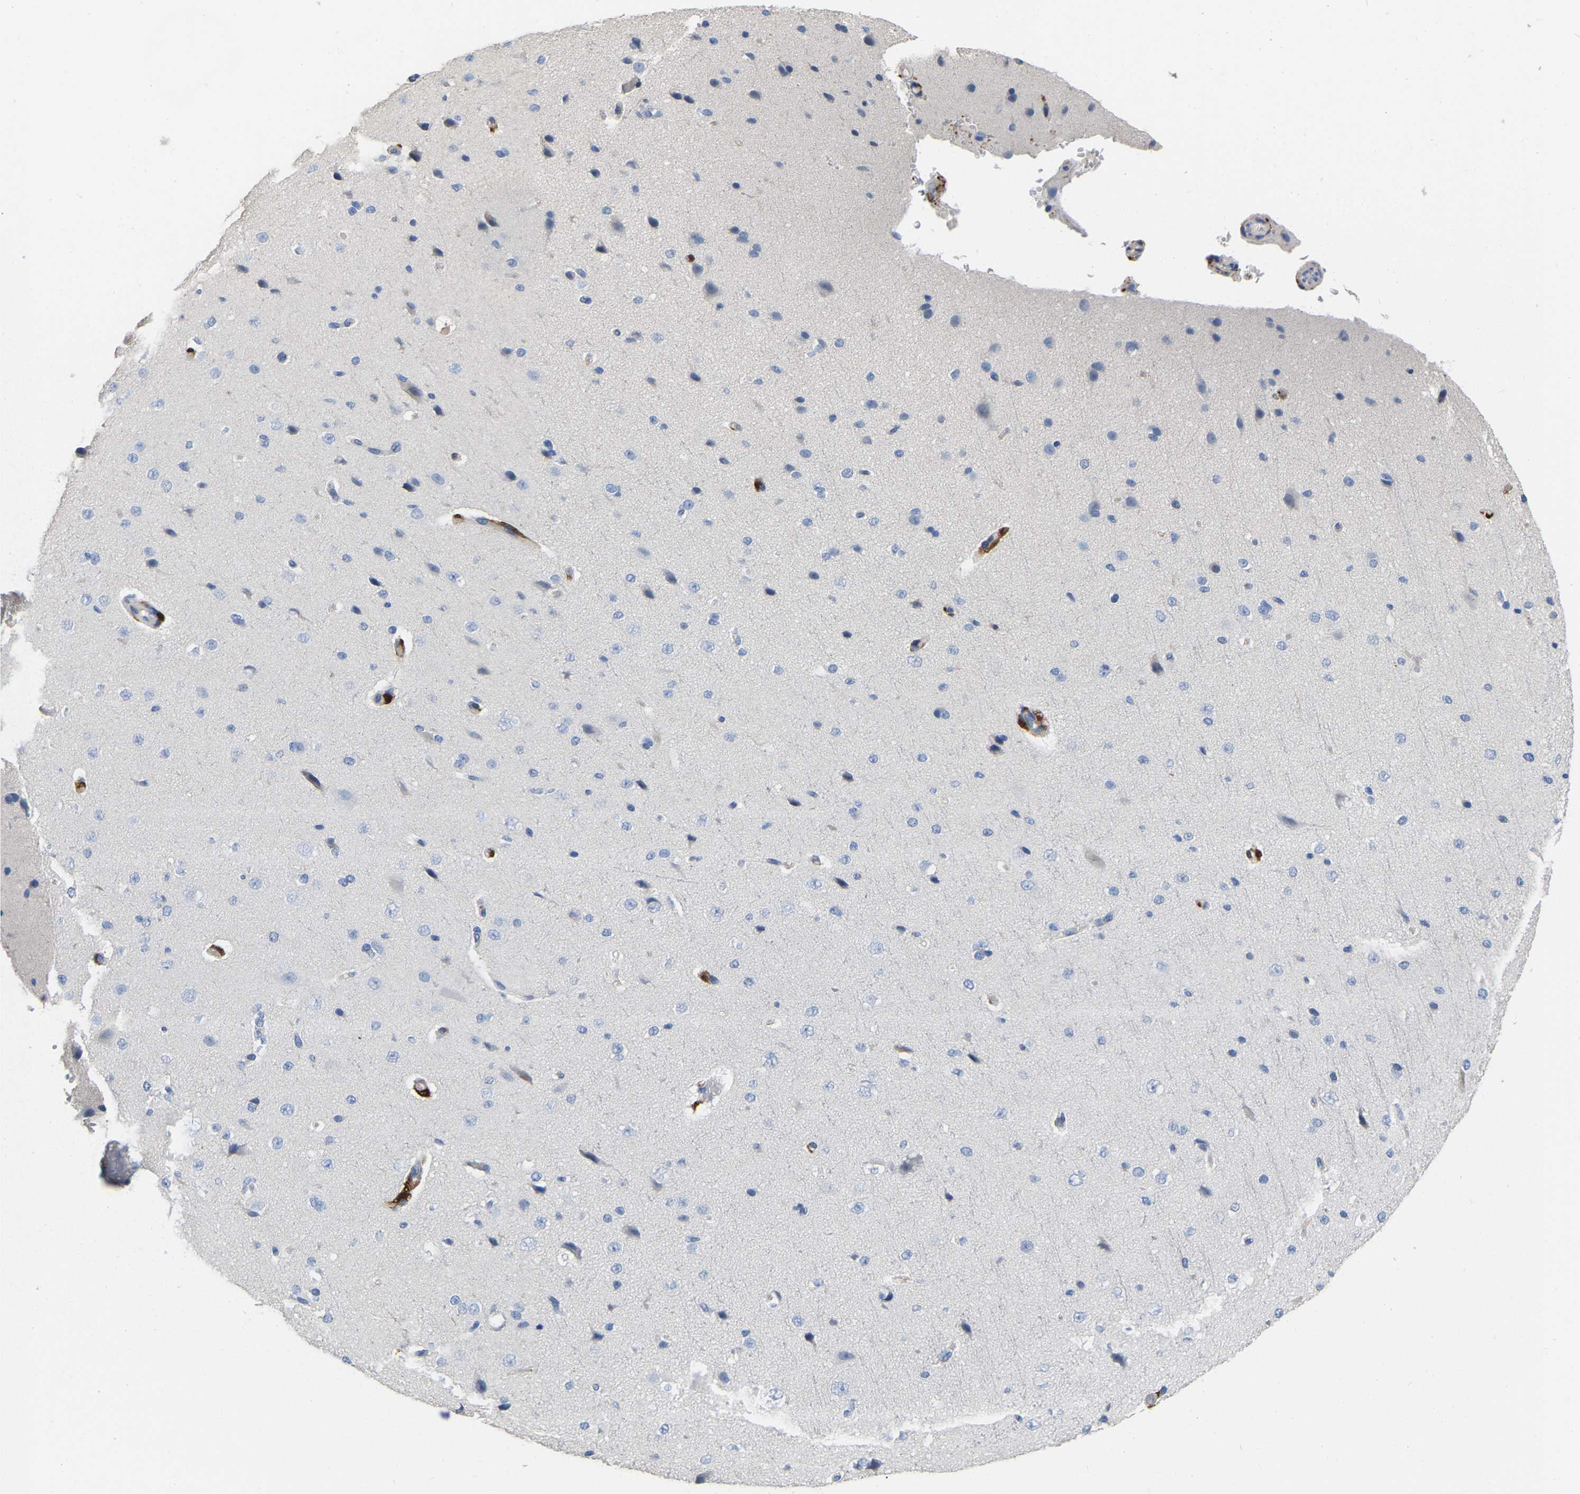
{"staining": {"intensity": "moderate", "quantity": "25%-75%", "location": "cytoplasmic/membranous"}, "tissue": "cerebral cortex", "cell_type": "Endothelial cells", "image_type": "normal", "snomed": [{"axis": "morphology", "description": "Normal tissue, NOS"}, {"axis": "morphology", "description": "Developmental malformation"}, {"axis": "topography", "description": "Cerebral cortex"}], "caption": "Endothelial cells show medium levels of moderate cytoplasmic/membranous expression in about 25%-75% of cells in unremarkable cerebral cortex. The staining was performed using DAB to visualize the protein expression in brown, while the nuclei were stained in blue with hematoxylin (Magnification: 20x).", "gene": "ULBP2", "patient": {"sex": "female", "age": 30}}